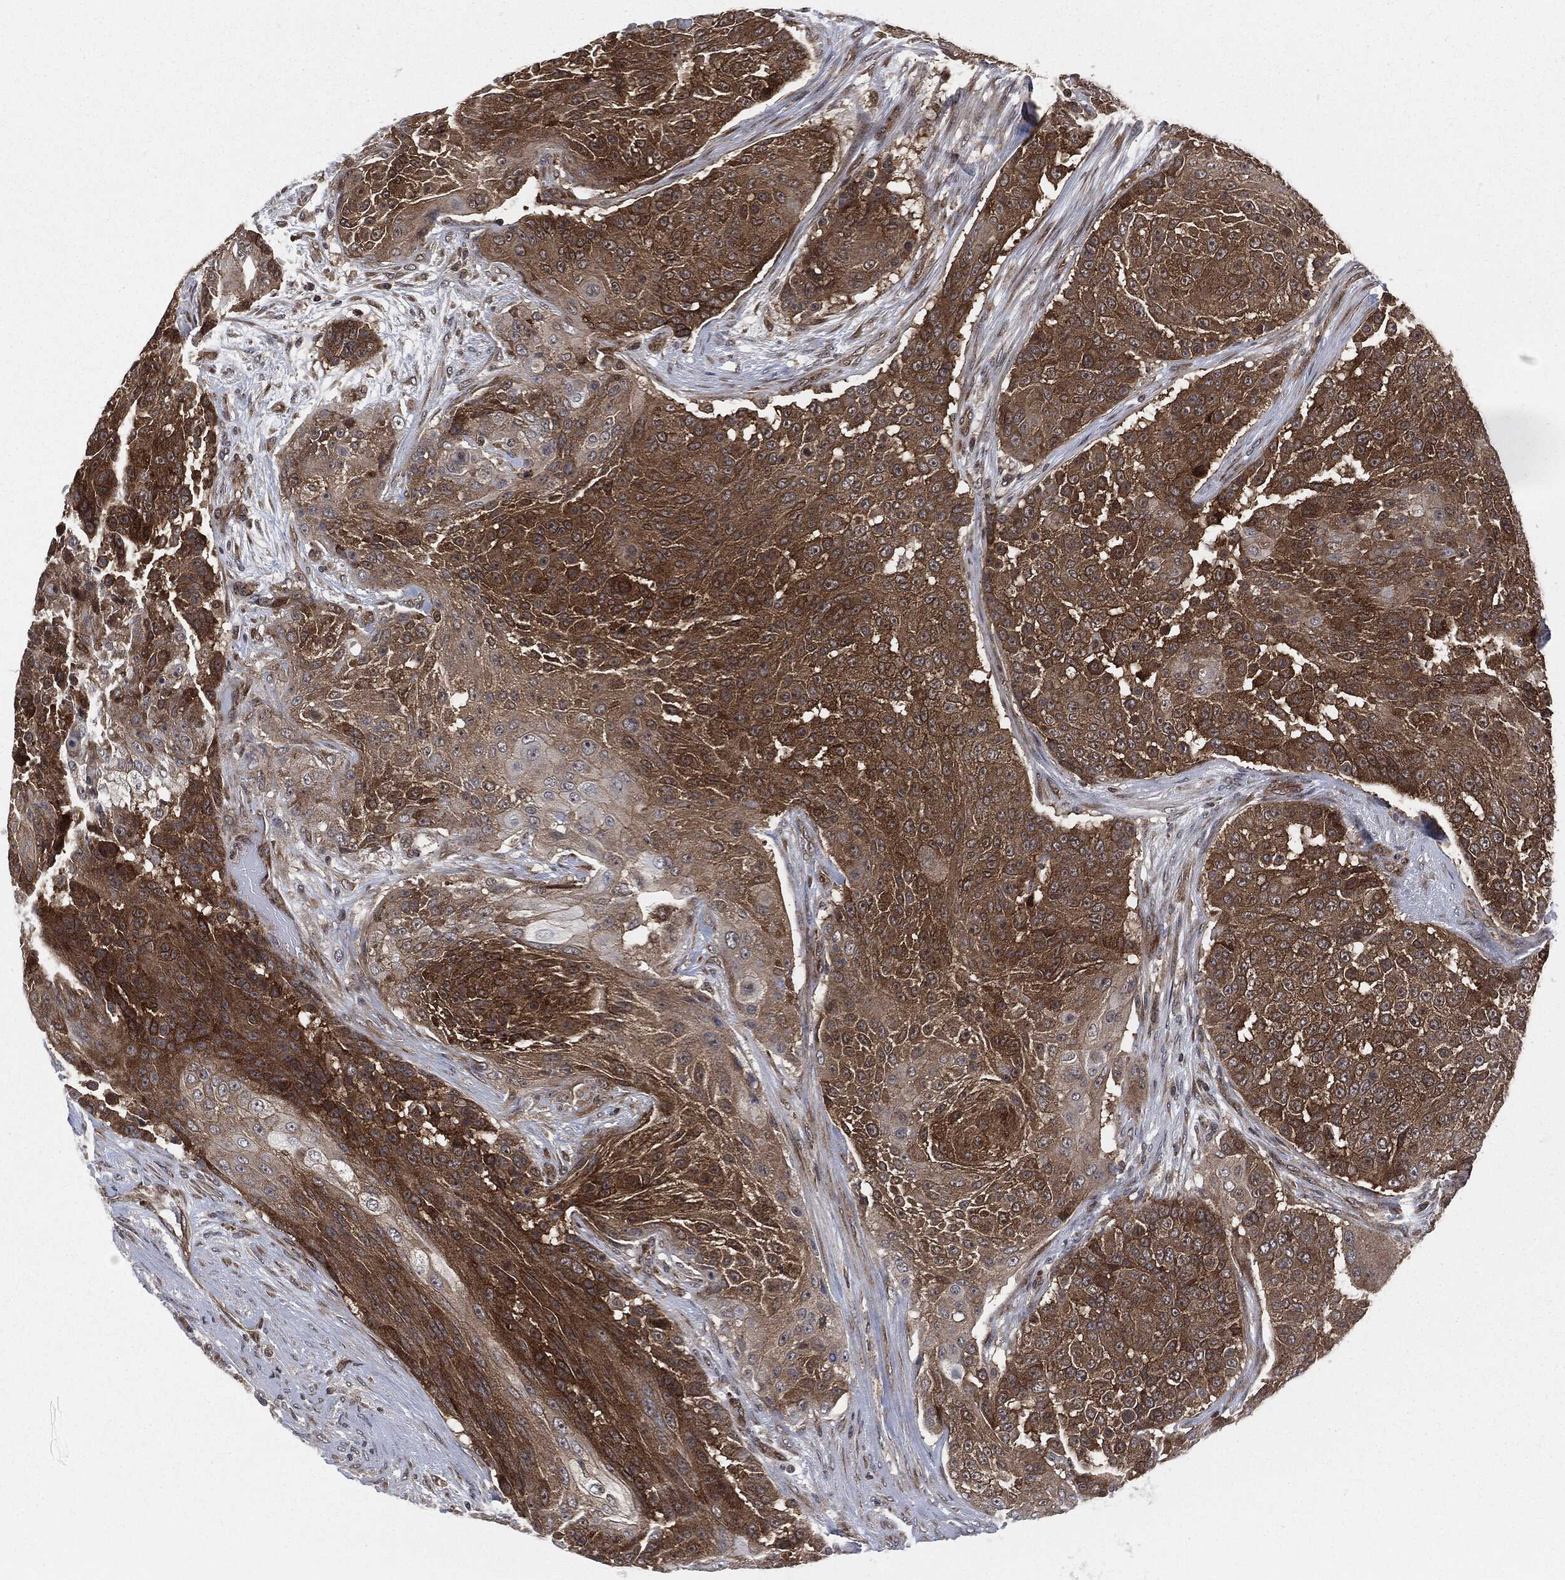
{"staining": {"intensity": "strong", "quantity": ">75%", "location": "cytoplasmic/membranous"}, "tissue": "urothelial cancer", "cell_type": "Tumor cells", "image_type": "cancer", "snomed": [{"axis": "morphology", "description": "Urothelial carcinoma, High grade"}, {"axis": "topography", "description": "Urinary bladder"}], "caption": "A brown stain highlights strong cytoplasmic/membranous positivity of a protein in urothelial cancer tumor cells. The staining was performed using DAB, with brown indicating positive protein expression. Nuclei are stained blue with hematoxylin.", "gene": "HRAS", "patient": {"sex": "female", "age": 63}}